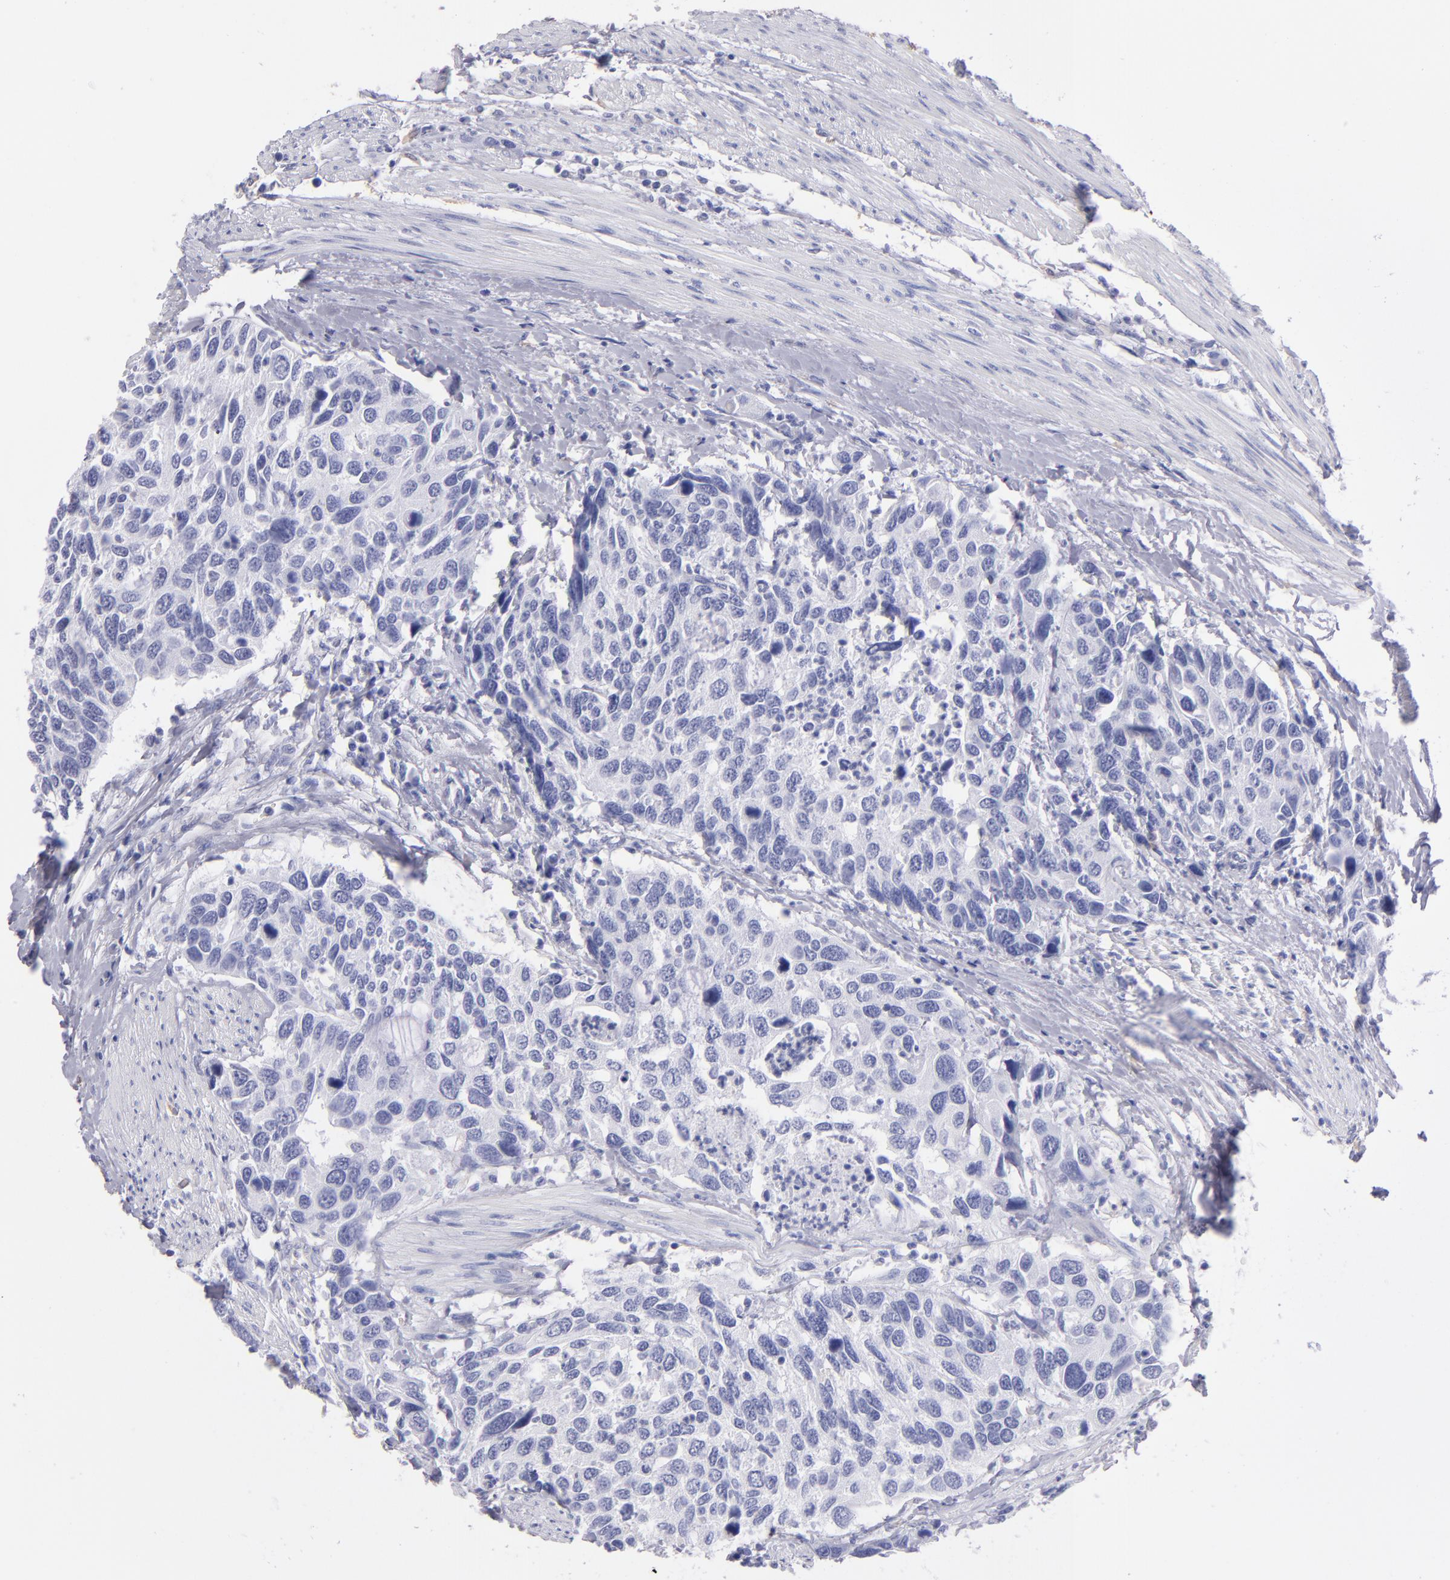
{"staining": {"intensity": "negative", "quantity": "none", "location": "none"}, "tissue": "urothelial cancer", "cell_type": "Tumor cells", "image_type": "cancer", "snomed": [{"axis": "morphology", "description": "Urothelial carcinoma, High grade"}, {"axis": "topography", "description": "Urinary bladder"}], "caption": "A high-resolution image shows immunohistochemistry (IHC) staining of urothelial cancer, which demonstrates no significant staining in tumor cells.", "gene": "TG", "patient": {"sex": "male", "age": 66}}